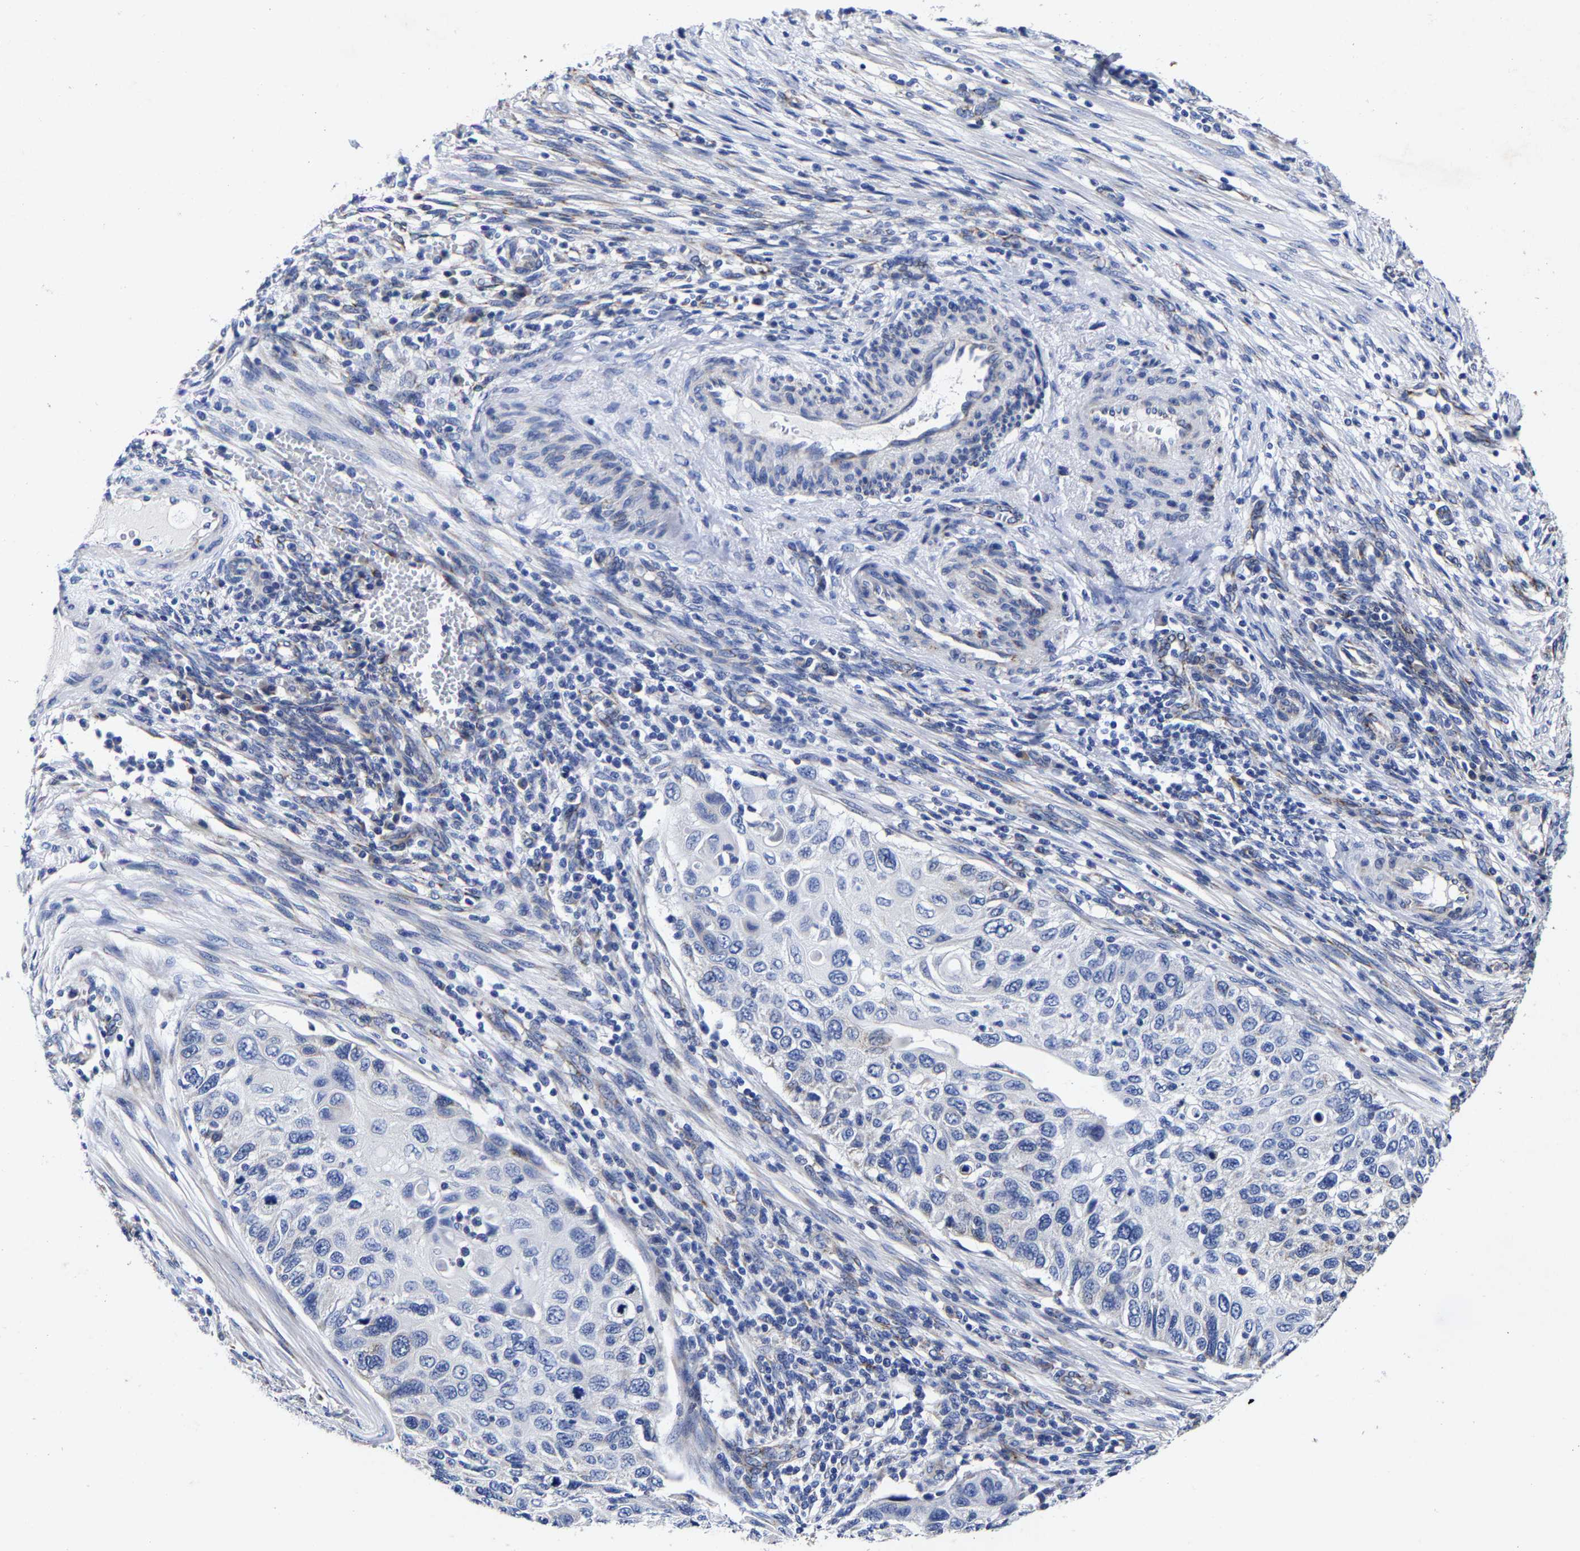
{"staining": {"intensity": "negative", "quantity": "none", "location": "none"}, "tissue": "cervical cancer", "cell_type": "Tumor cells", "image_type": "cancer", "snomed": [{"axis": "morphology", "description": "Squamous cell carcinoma, NOS"}, {"axis": "topography", "description": "Cervix"}], "caption": "Image shows no significant protein expression in tumor cells of squamous cell carcinoma (cervical).", "gene": "AASS", "patient": {"sex": "female", "age": 70}}